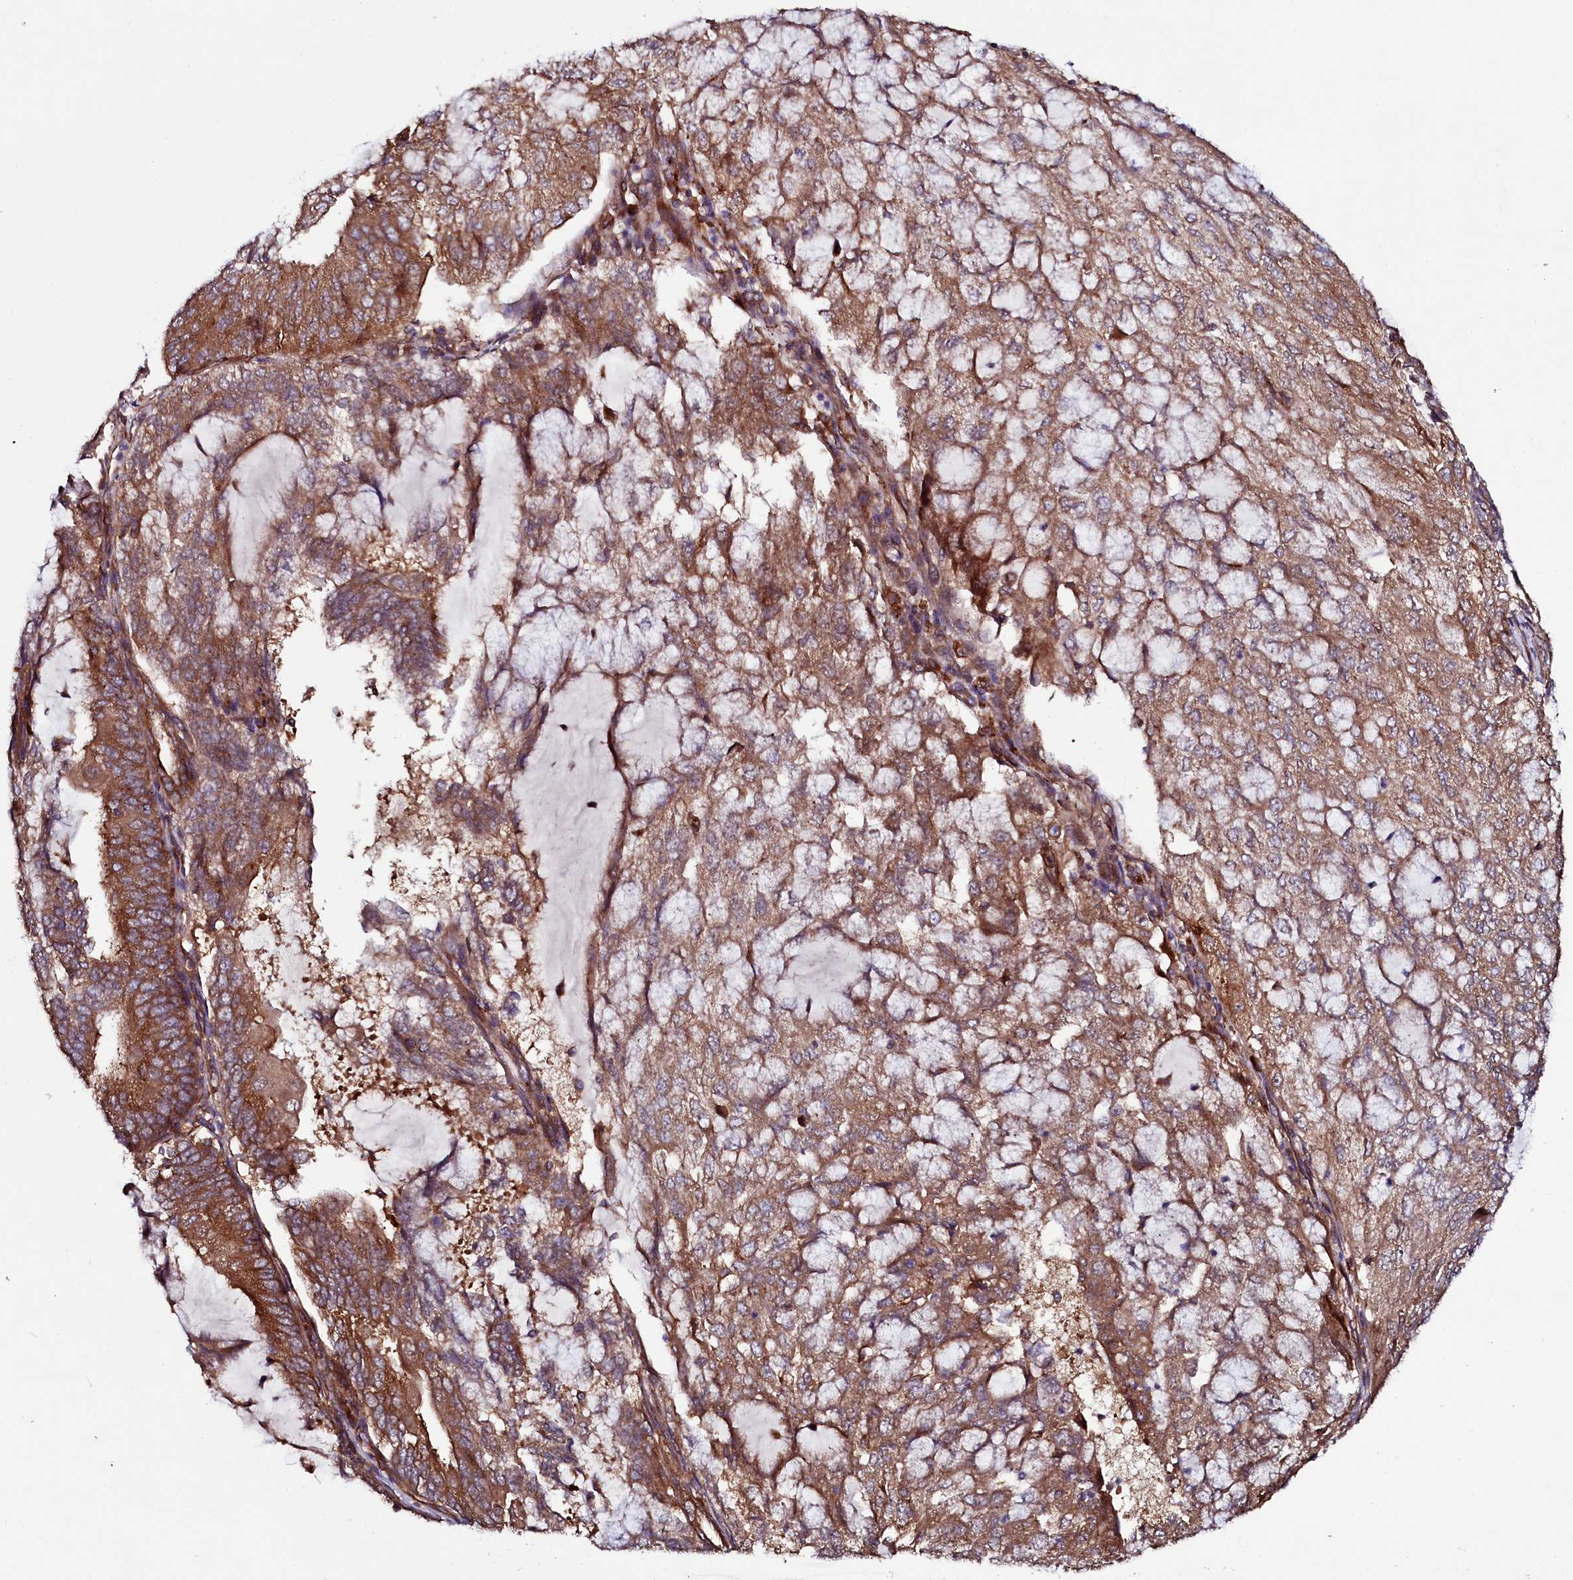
{"staining": {"intensity": "strong", "quantity": ">75%", "location": "cytoplasmic/membranous"}, "tissue": "endometrial cancer", "cell_type": "Tumor cells", "image_type": "cancer", "snomed": [{"axis": "morphology", "description": "Adenocarcinoma, NOS"}, {"axis": "topography", "description": "Endometrium"}], "caption": "High-magnification brightfield microscopy of endometrial cancer stained with DAB (3,3'-diaminobenzidine) (brown) and counterstained with hematoxylin (blue). tumor cells exhibit strong cytoplasmic/membranous expression is appreciated in about>75% of cells.", "gene": "USPL1", "patient": {"sex": "female", "age": 81}}